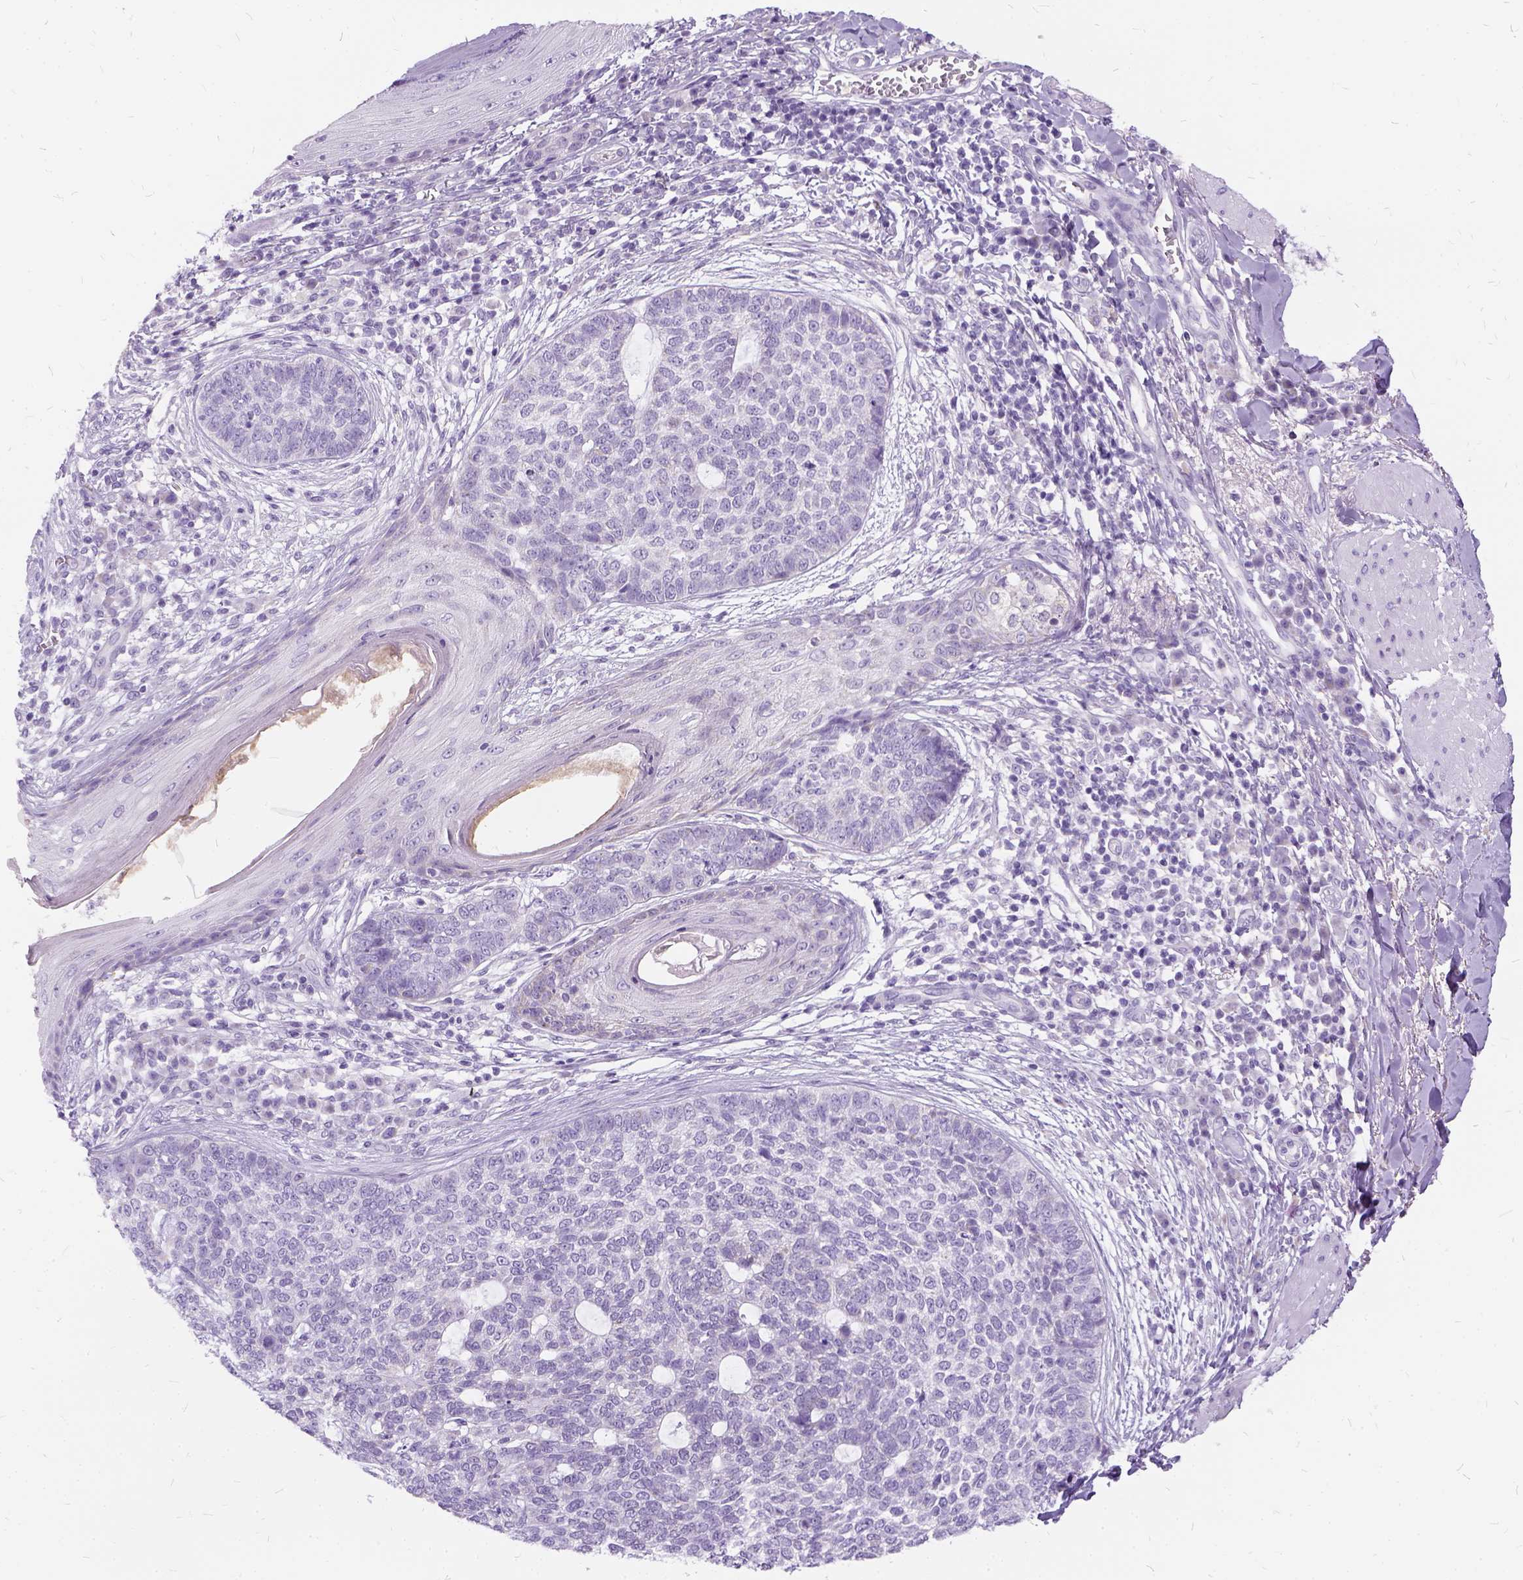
{"staining": {"intensity": "negative", "quantity": "none", "location": "none"}, "tissue": "skin cancer", "cell_type": "Tumor cells", "image_type": "cancer", "snomed": [{"axis": "morphology", "description": "Basal cell carcinoma"}, {"axis": "topography", "description": "Skin"}], "caption": "Immunohistochemistry micrograph of neoplastic tissue: skin cancer stained with DAB reveals no significant protein staining in tumor cells. The staining is performed using DAB brown chromogen with nuclei counter-stained in using hematoxylin.", "gene": "FDX1", "patient": {"sex": "female", "age": 69}}